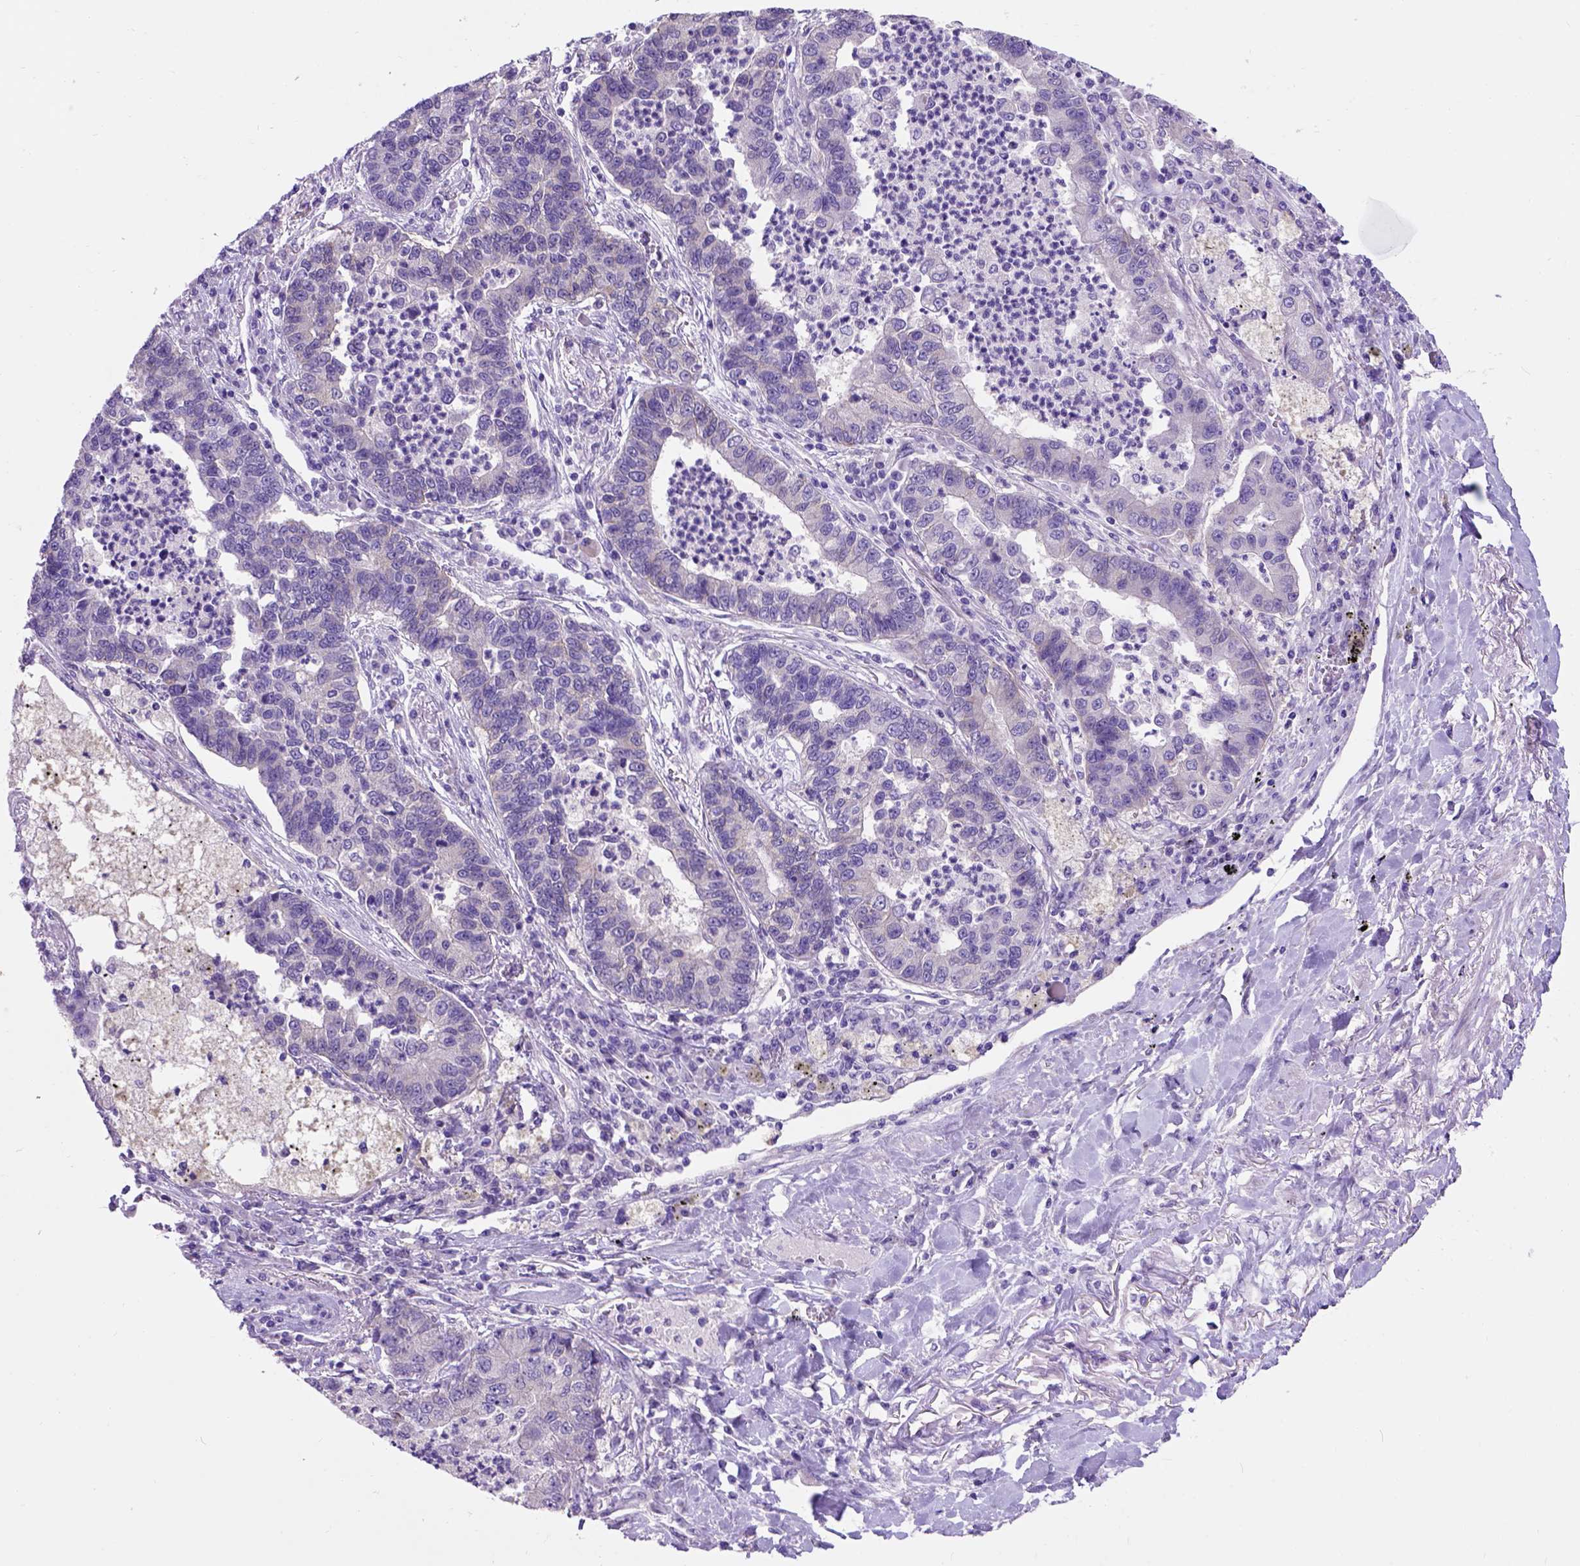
{"staining": {"intensity": "negative", "quantity": "none", "location": "none"}, "tissue": "lung cancer", "cell_type": "Tumor cells", "image_type": "cancer", "snomed": [{"axis": "morphology", "description": "Adenocarcinoma, NOS"}, {"axis": "topography", "description": "Lung"}], "caption": "A photomicrograph of human lung cancer (adenocarcinoma) is negative for staining in tumor cells.", "gene": "EGFR", "patient": {"sex": "female", "age": 57}}